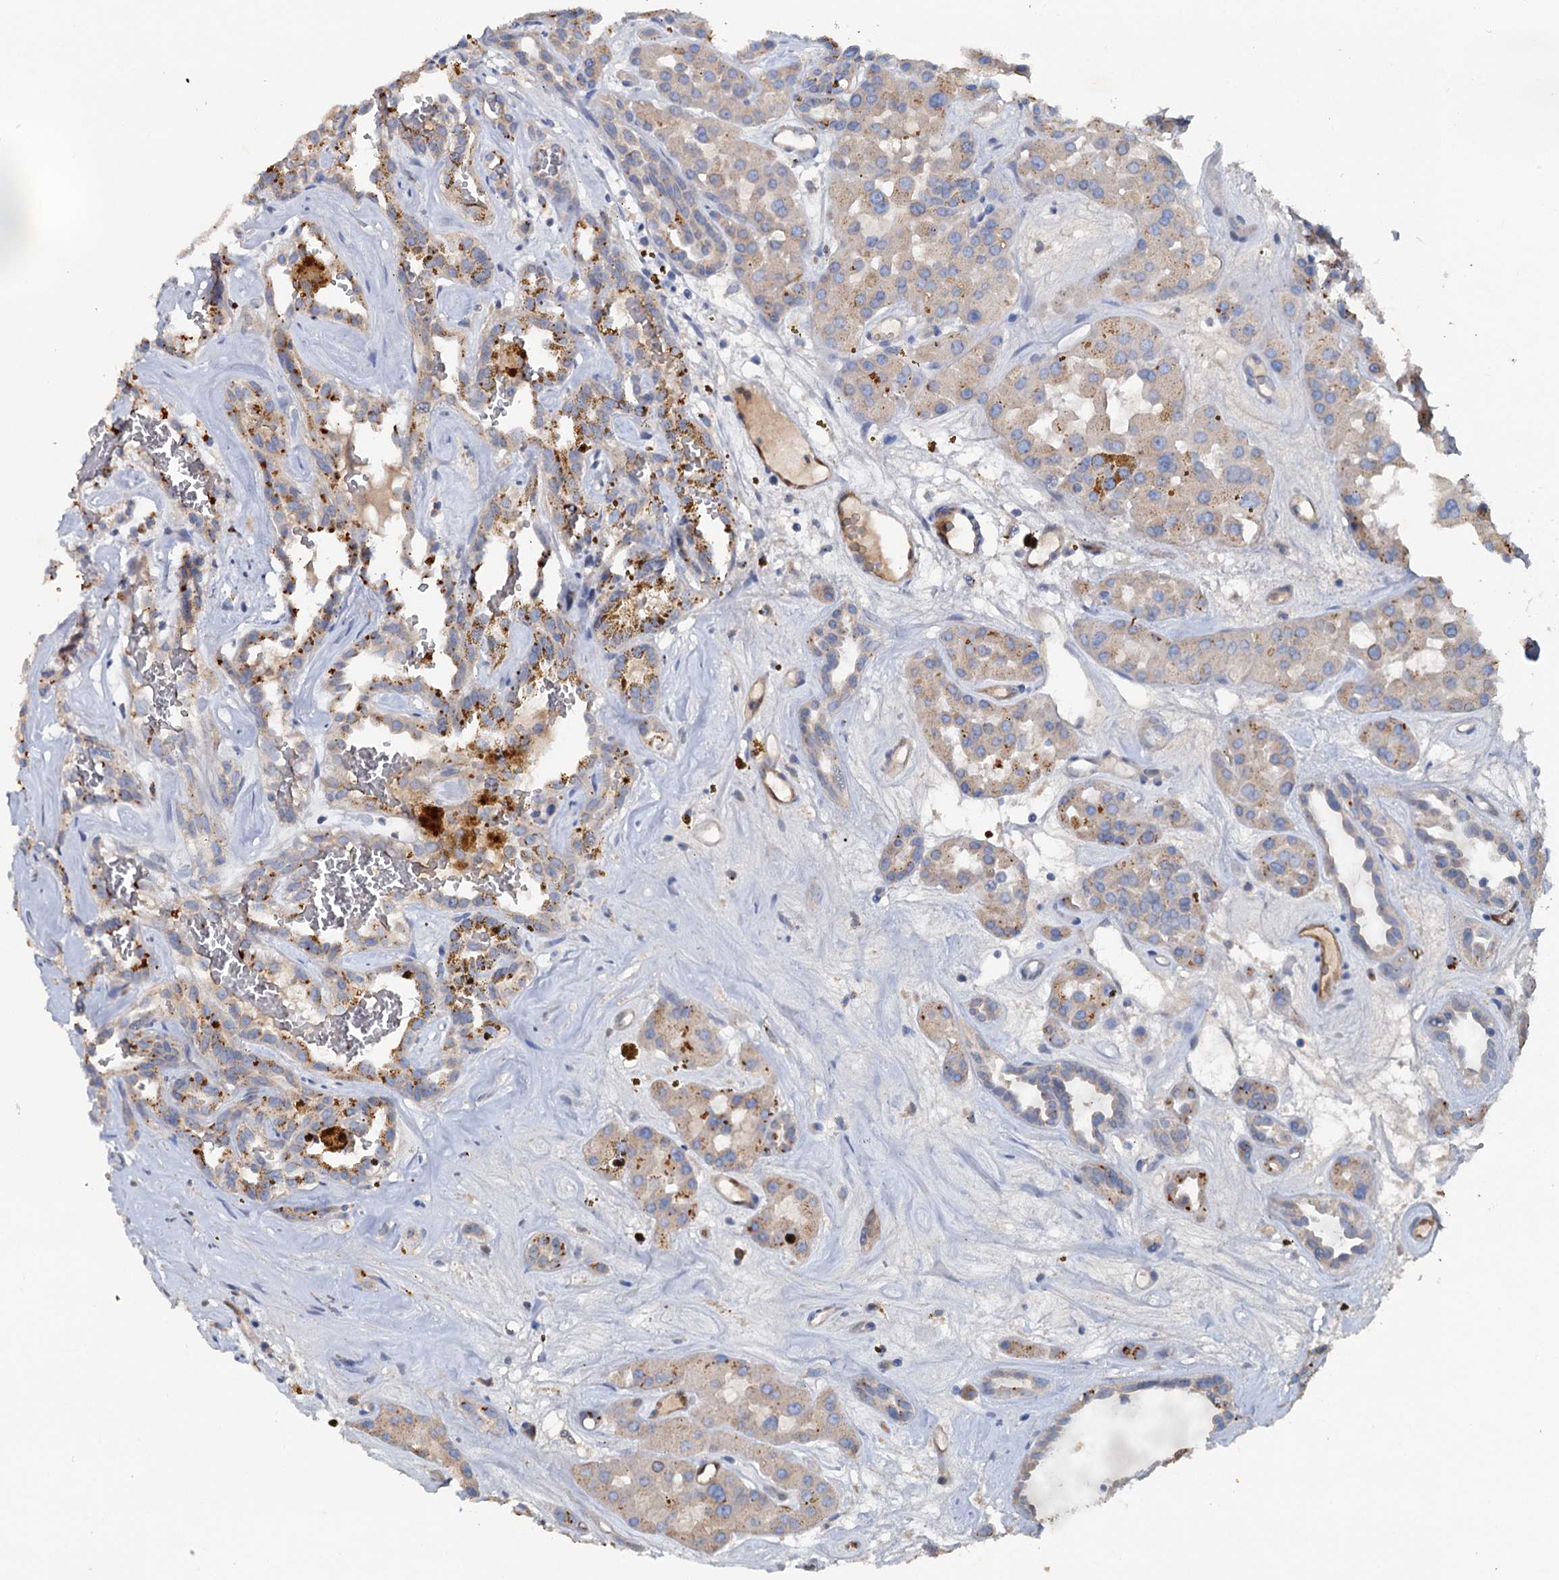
{"staining": {"intensity": "moderate", "quantity": "<25%", "location": "cytoplasmic/membranous"}, "tissue": "renal cancer", "cell_type": "Tumor cells", "image_type": "cancer", "snomed": [{"axis": "morphology", "description": "Carcinoma, NOS"}, {"axis": "topography", "description": "Kidney"}], "caption": "This is a photomicrograph of immunohistochemistry (IHC) staining of renal carcinoma, which shows moderate expression in the cytoplasmic/membranous of tumor cells.", "gene": "IL17RD", "patient": {"sex": "female", "age": 75}}